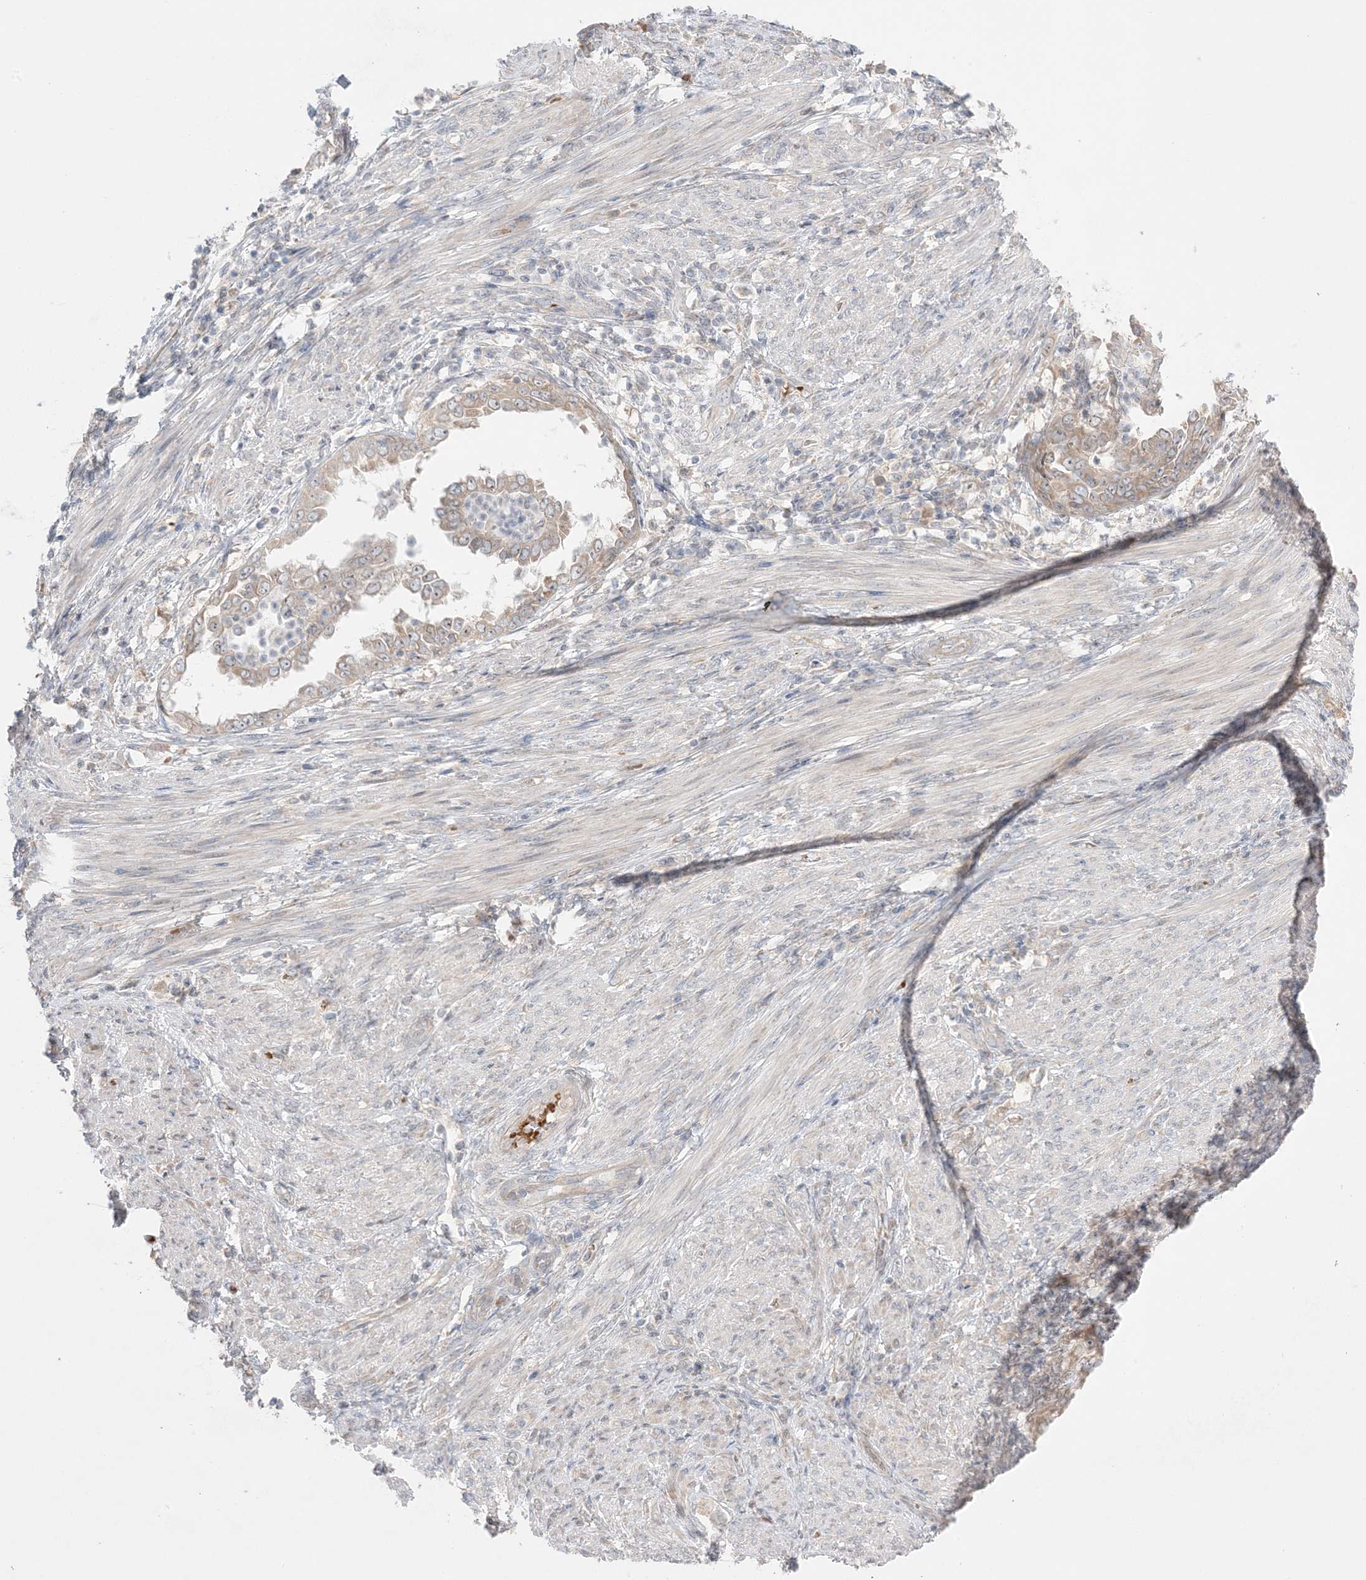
{"staining": {"intensity": "weak", "quantity": "25%-75%", "location": "cytoplasmic/membranous"}, "tissue": "endometrial cancer", "cell_type": "Tumor cells", "image_type": "cancer", "snomed": [{"axis": "morphology", "description": "Adenocarcinoma, NOS"}, {"axis": "topography", "description": "Endometrium"}], "caption": "The image demonstrates a brown stain indicating the presence of a protein in the cytoplasmic/membranous of tumor cells in endometrial cancer.", "gene": "MMGT1", "patient": {"sex": "female", "age": 85}}